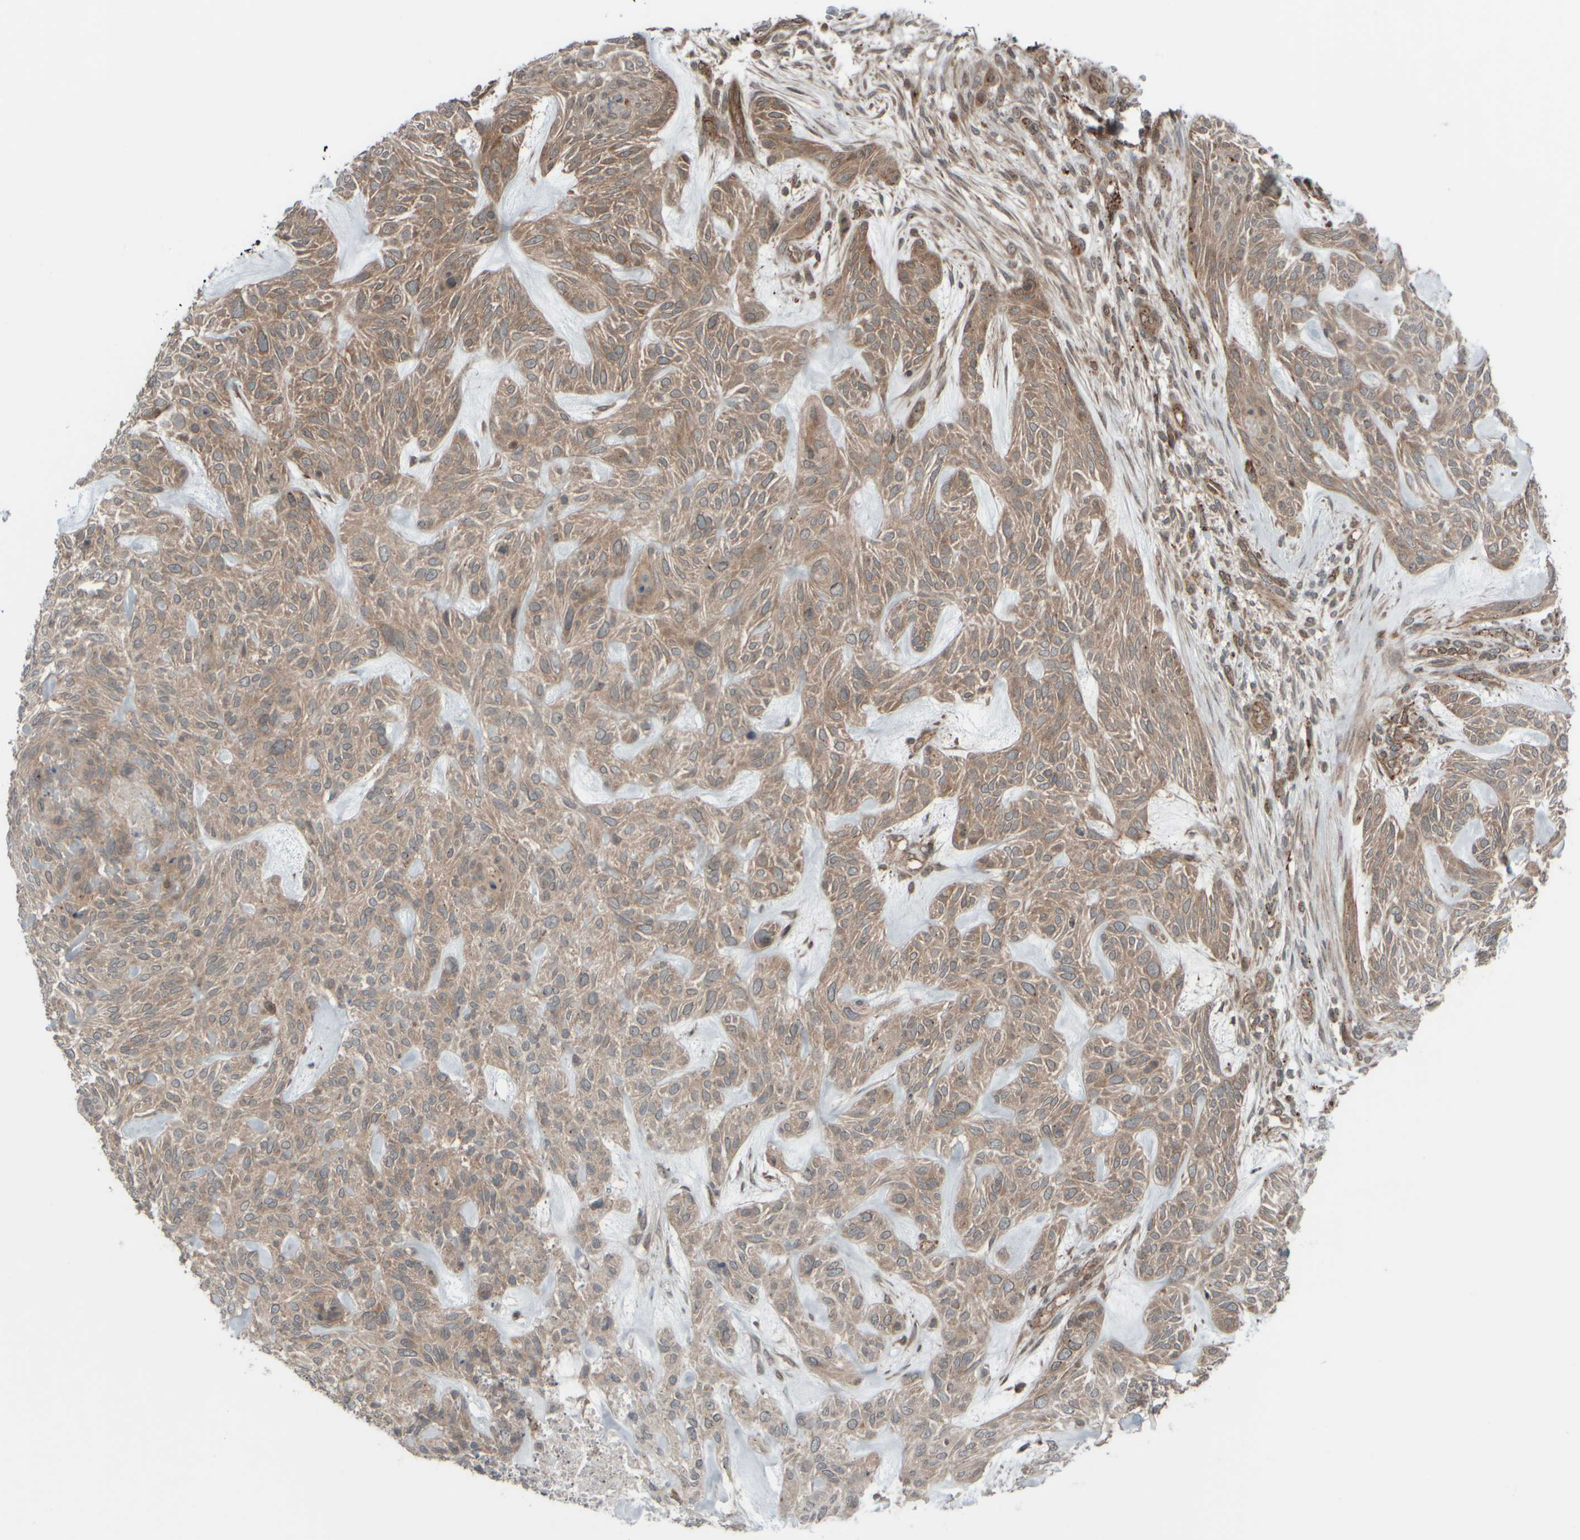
{"staining": {"intensity": "weak", "quantity": ">75%", "location": "cytoplasmic/membranous"}, "tissue": "skin cancer", "cell_type": "Tumor cells", "image_type": "cancer", "snomed": [{"axis": "morphology", "description": "Basal cell carcinoma"}, {"axis": "topography", "description": "Skin"}], "caption": "IHC staining of skin cancer (basal cell carcinoma), which shows low levels of weak cytoplasmic/membranous staining in about >75% of tumor cells indicating weak cytoplasmic/membranous protein staining. The staining was performed using DAB (3,3'-diaminobenzidine) (brown) for protein detection and nuclei were counterstained in hematoxylin (blue).", "gene": "GIGYF1", "patient": {"sex": "male", "age": 55}}